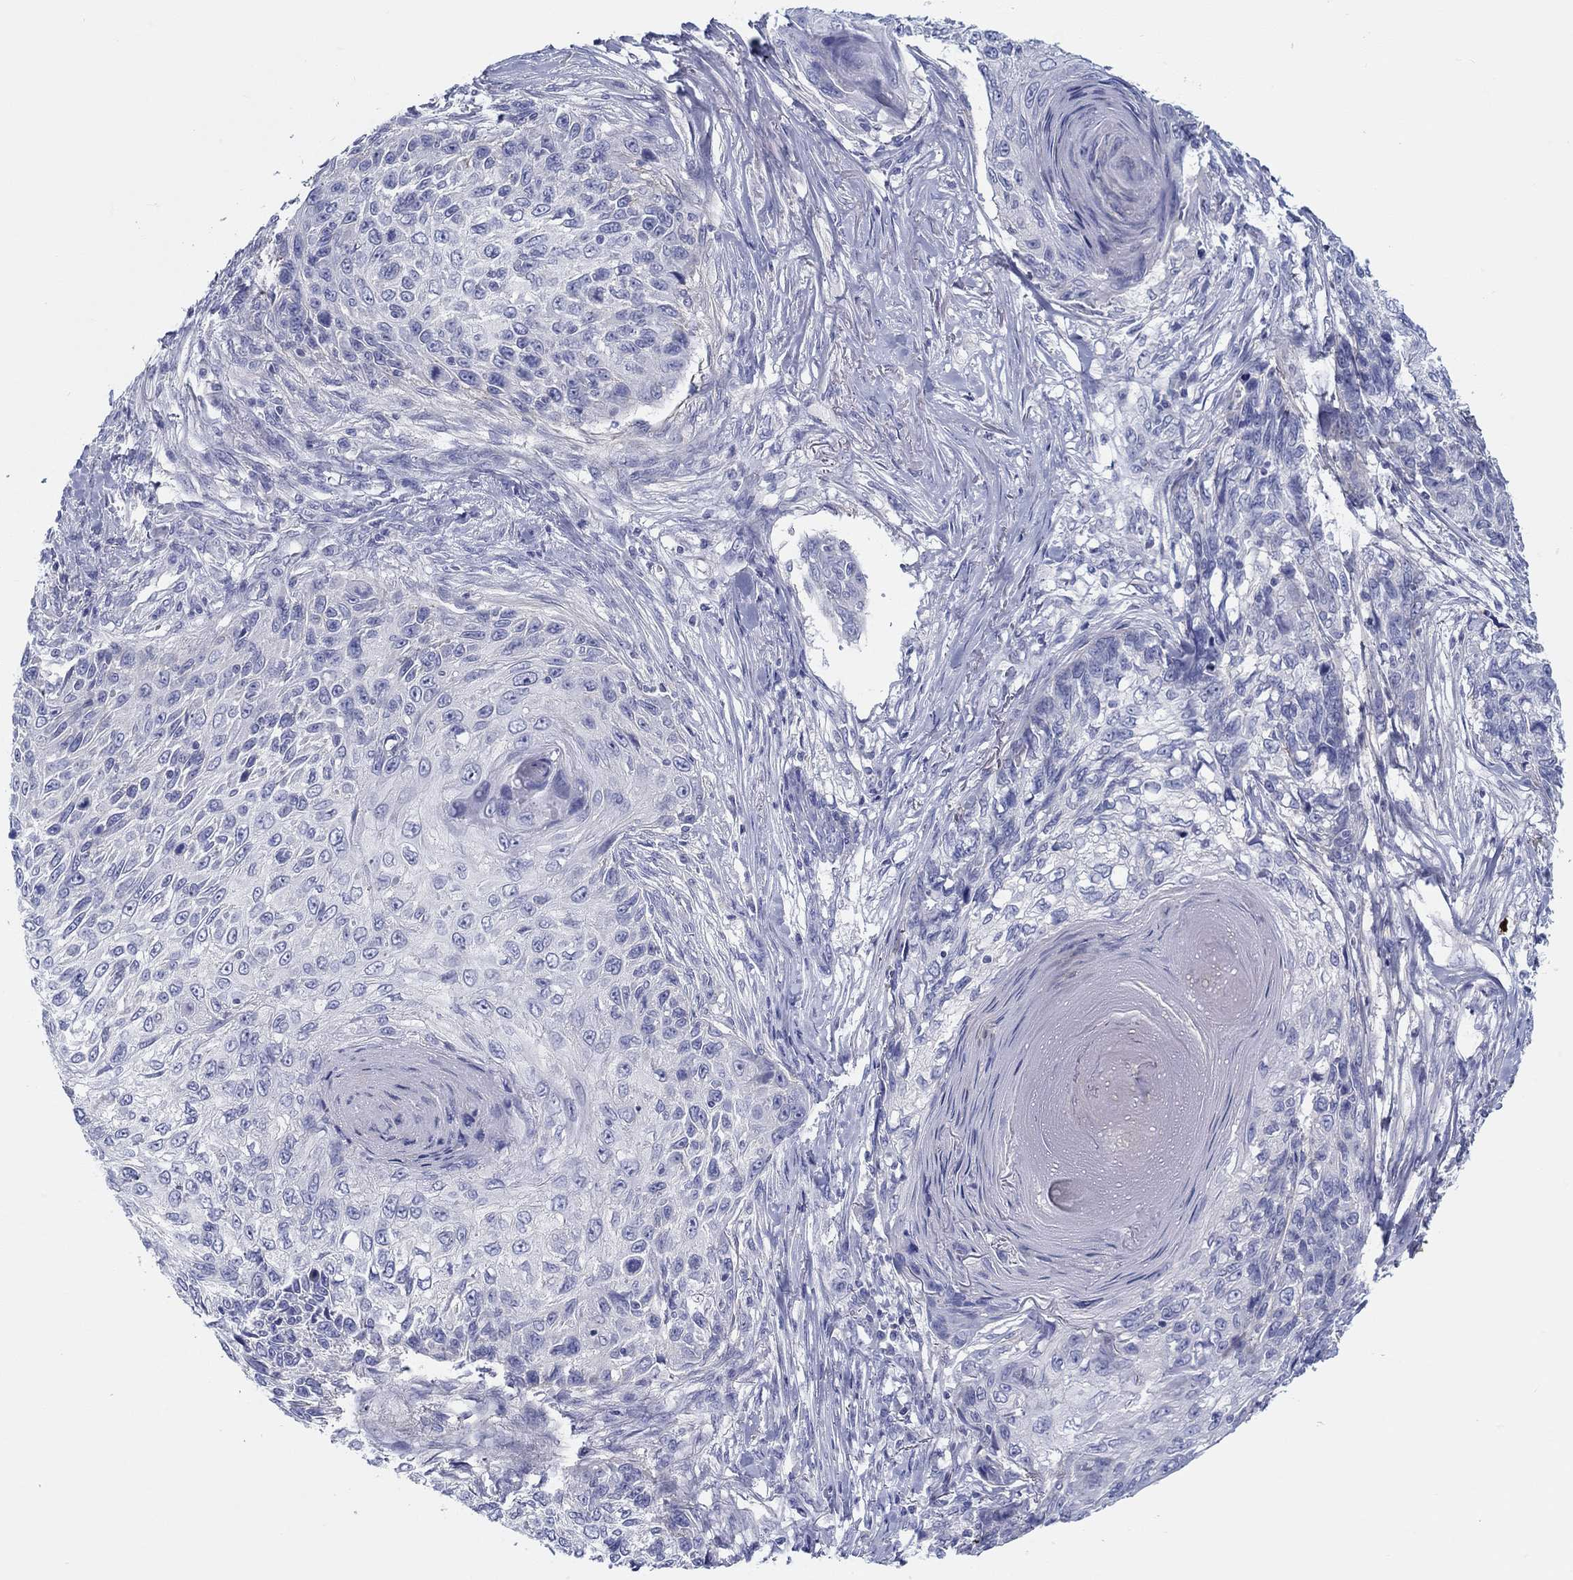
{"staining": {"intensity": "negative", "quantity": "none", "location": "none"}, "tissue": "skin cancer", "cell_type": "Tumor cells", "image_type": "cancer", "snomed": [{"axis": "morphology", "description": "Squamous cell carcinoma, NOS"}, {"axis": "topography", "description": "Skin"}], "caption": "Protein analysis of skin cancer (squamous cell carcinoma) exhibits no significant staining in tumor cells.", "gene": "HAPLN4", "patient": {"sex": "male", "age": 92}}